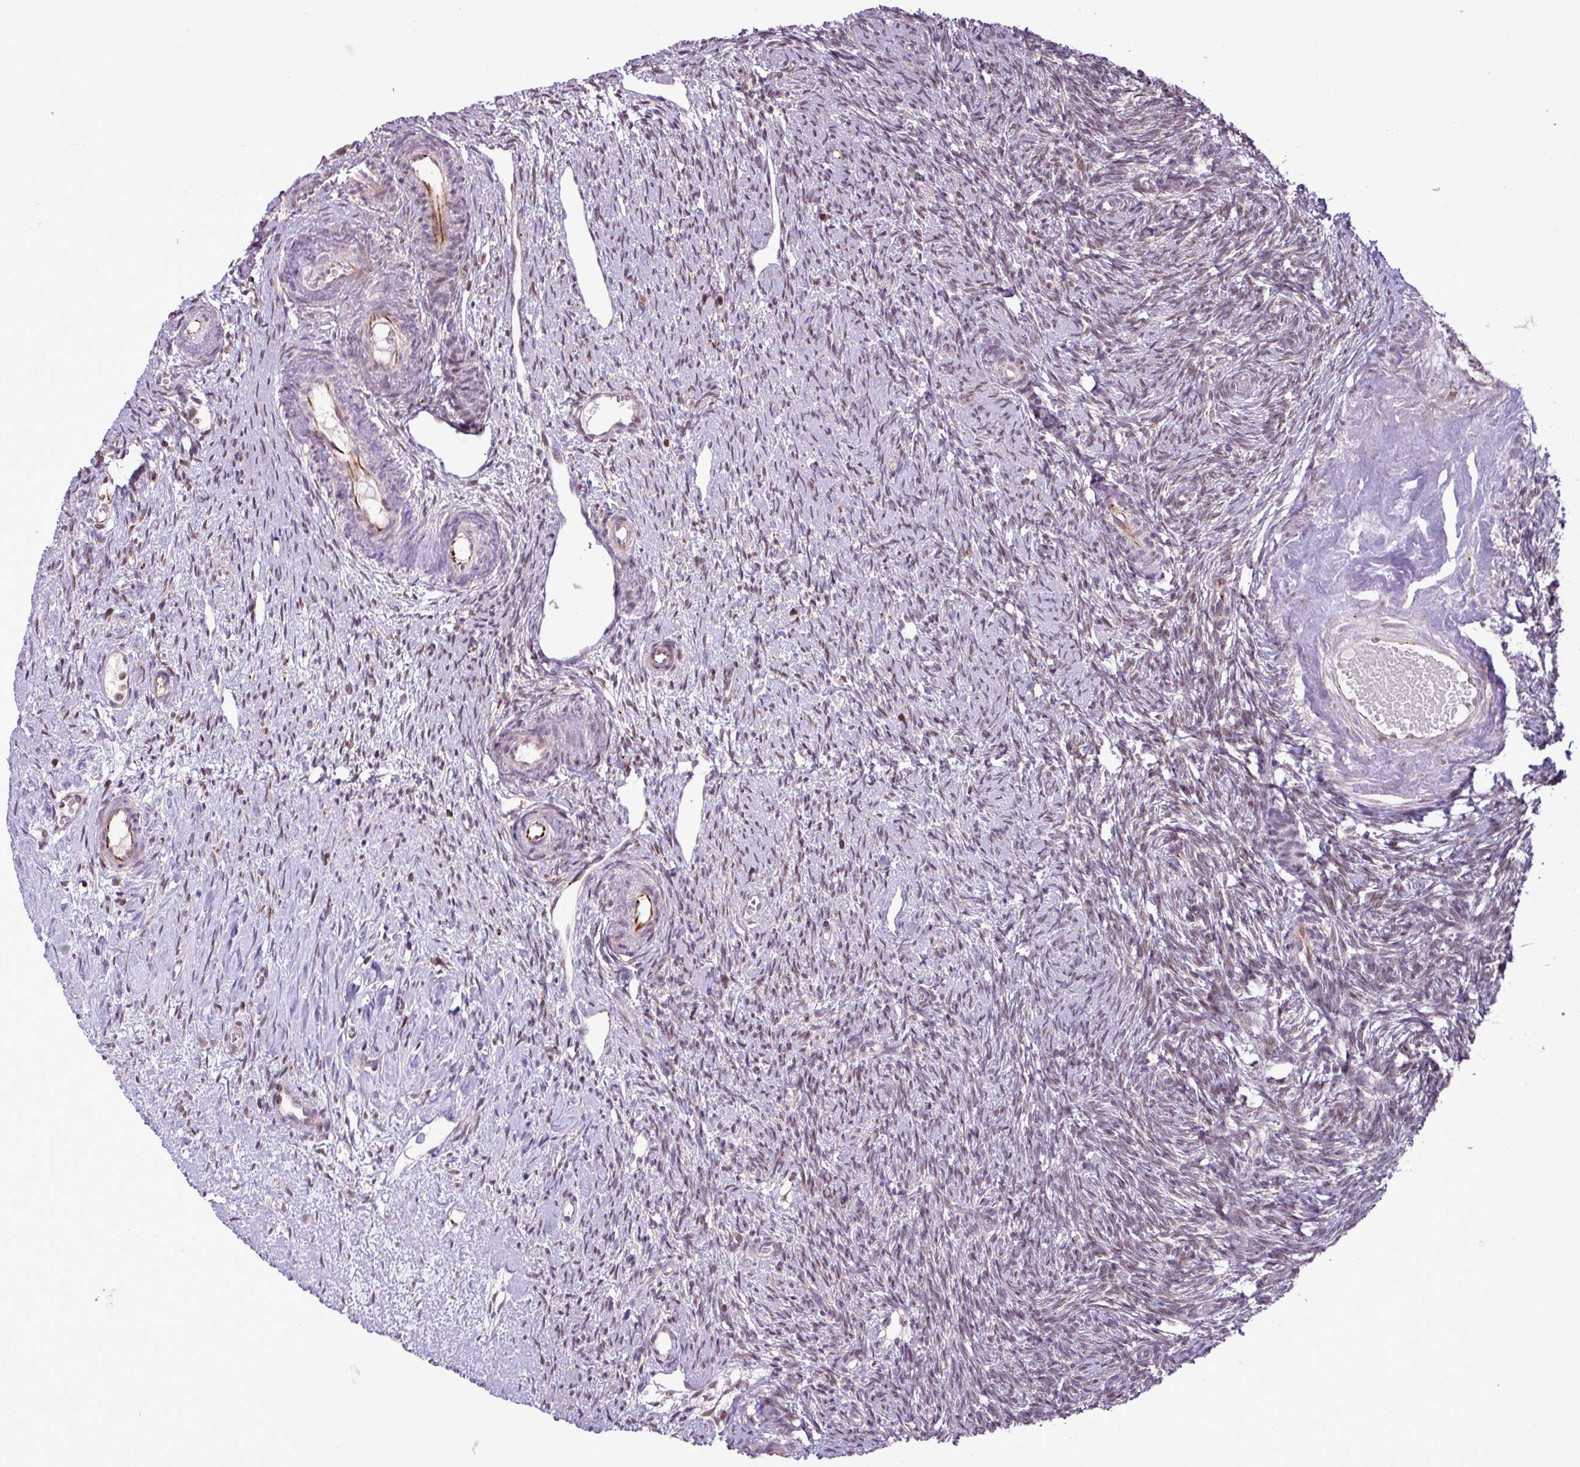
{"staining": {"intensity": "weak", "quantity": ">75%", "location": "cytoplasmic/membranous,nuclear"}, "tissue": "ovary", "cell_type": "Follicle cells", "image_type": "normal", "snomed": [{"axis": "morphology", "description": "Normal tissue, NOS"}, {"axis": "topography", "description": "Ovary"}], "caption": "Immunohistochemical staining of benign ovary demonstrates low levels of weak cytoplasmic/membranous,nuclear positivity in approximately >75% of follicle cells.", "gene": "ZC2HC1C", "patient": {"sex": "female", "age": 51}}